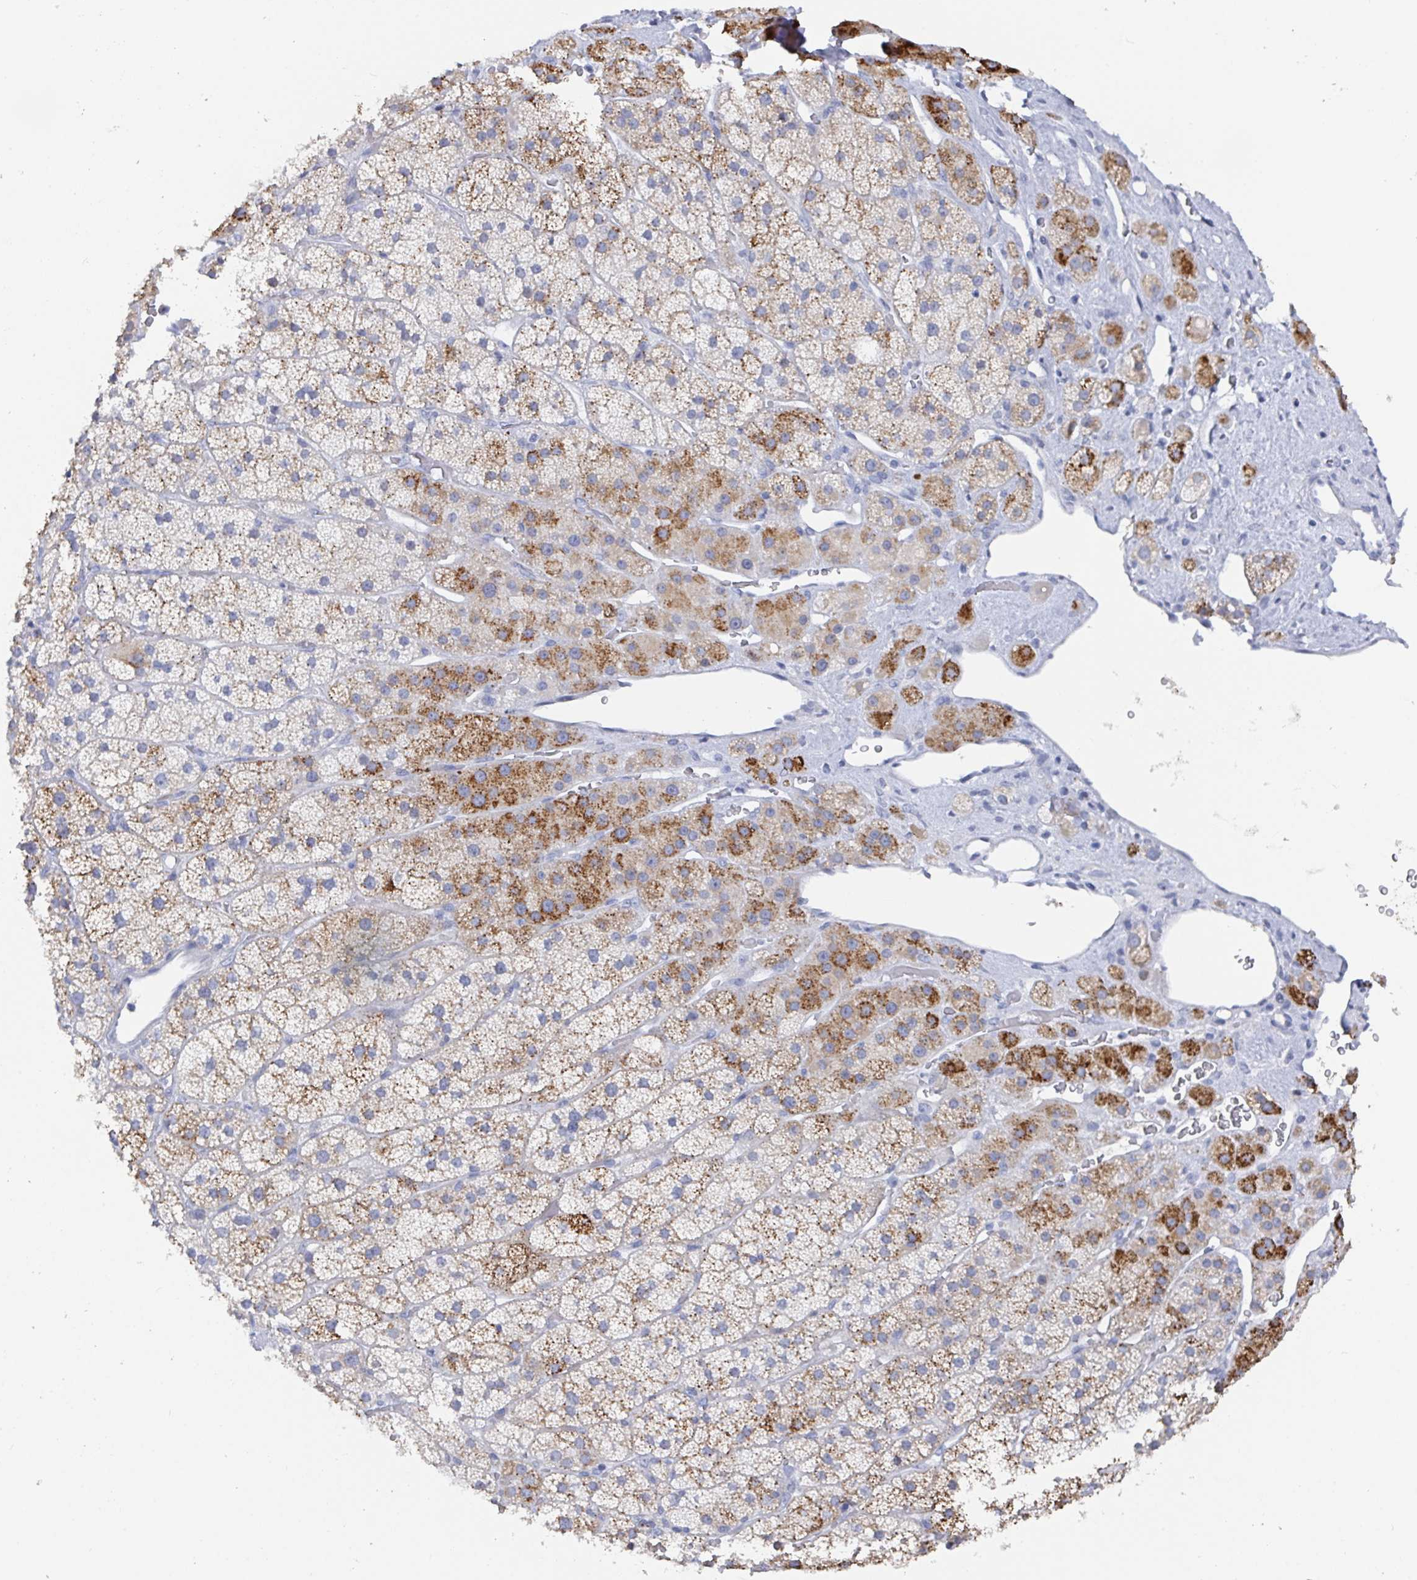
{"staining": {"intensity": "moderate", "quantity": "25%-75%", "location": "cytoplasmic/membranous"}, "tissue": "adrenal gland", "cell_type": "Glandular cells", "image_type": "normal", "snomed": [{"axis": "morphology", "description": "Normal tissue, NOS"}, {"axis": "topography", "description": "Adrenal gland"}], "caption": "Adrenal gland stained with DAB immunohistochemistry reveals medium levels of moderate cytoplasmic/membranous staining in approximately 25%-75% of glandular cells. The staining was performed using DAB (3,3'-diaminobenzidine) to visualize the protein expression in brown, while the nuclei were stained in blue with hematoxylin (Magnification: 20x).", "gene": "CAMKV", "patient": {"sex": "male", "age": 57}}